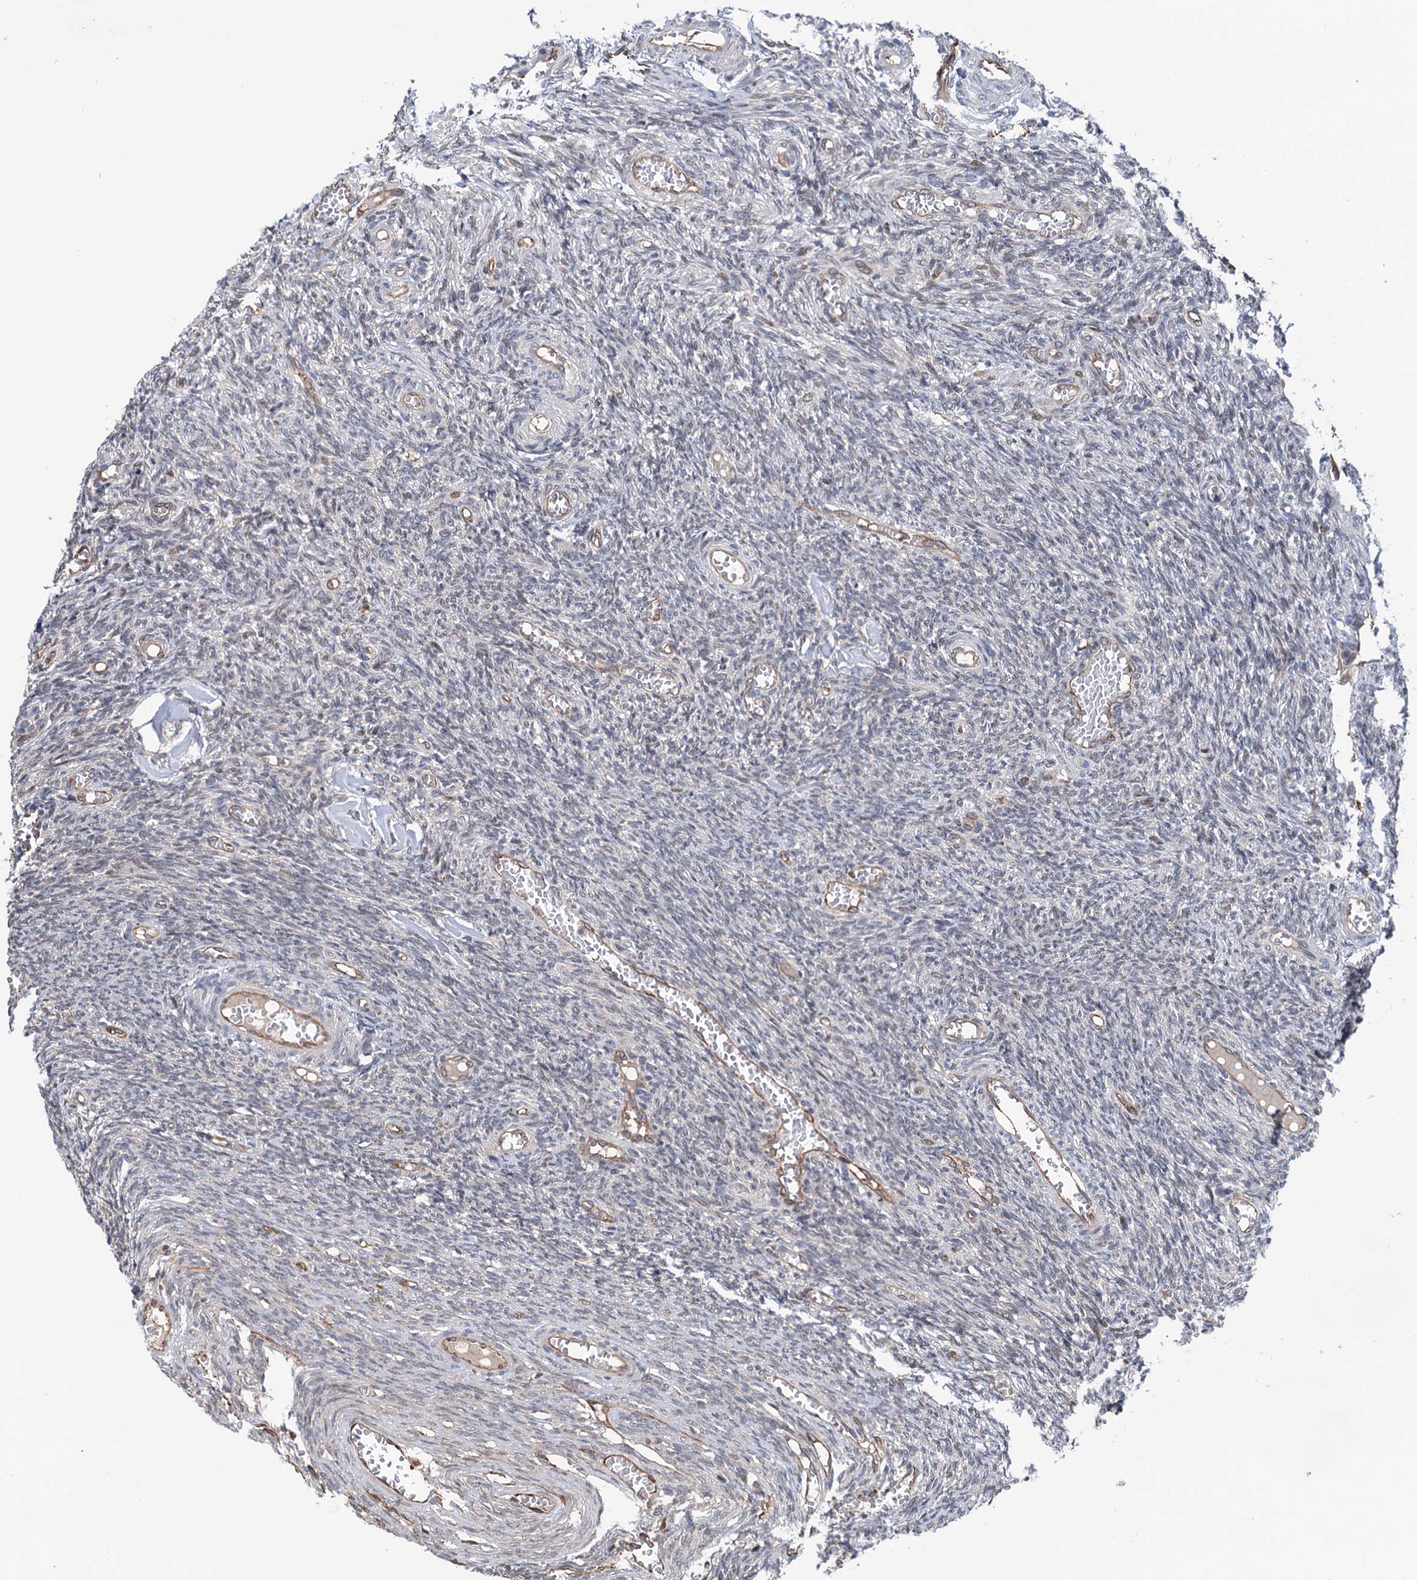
{"staining": {"intensity": "strong", "quantity": ">75%", "location": "cytoplasmic/membranous"}, "tissue": "ovary", "cell_type": "Follicle cells", "image_type": "normal", "snomed": [{"axis": "morphology", "description": "Normal tissue, NOS"}, {"axis": "topography", "description": "Ovary"}], "caption": "A high-resolution image shows immunohistochemistry staining of unremarkable ovary, which exhibits strong cytoplasmic/membranous staining in about >75% of follicle cells. (DAB (3,3'-diaminobenzidine) IHC, brown staining for protein, blue staining for nuclei).", "gene": "NCAPD2", "patient": {"sex": "female", "age": 27}}